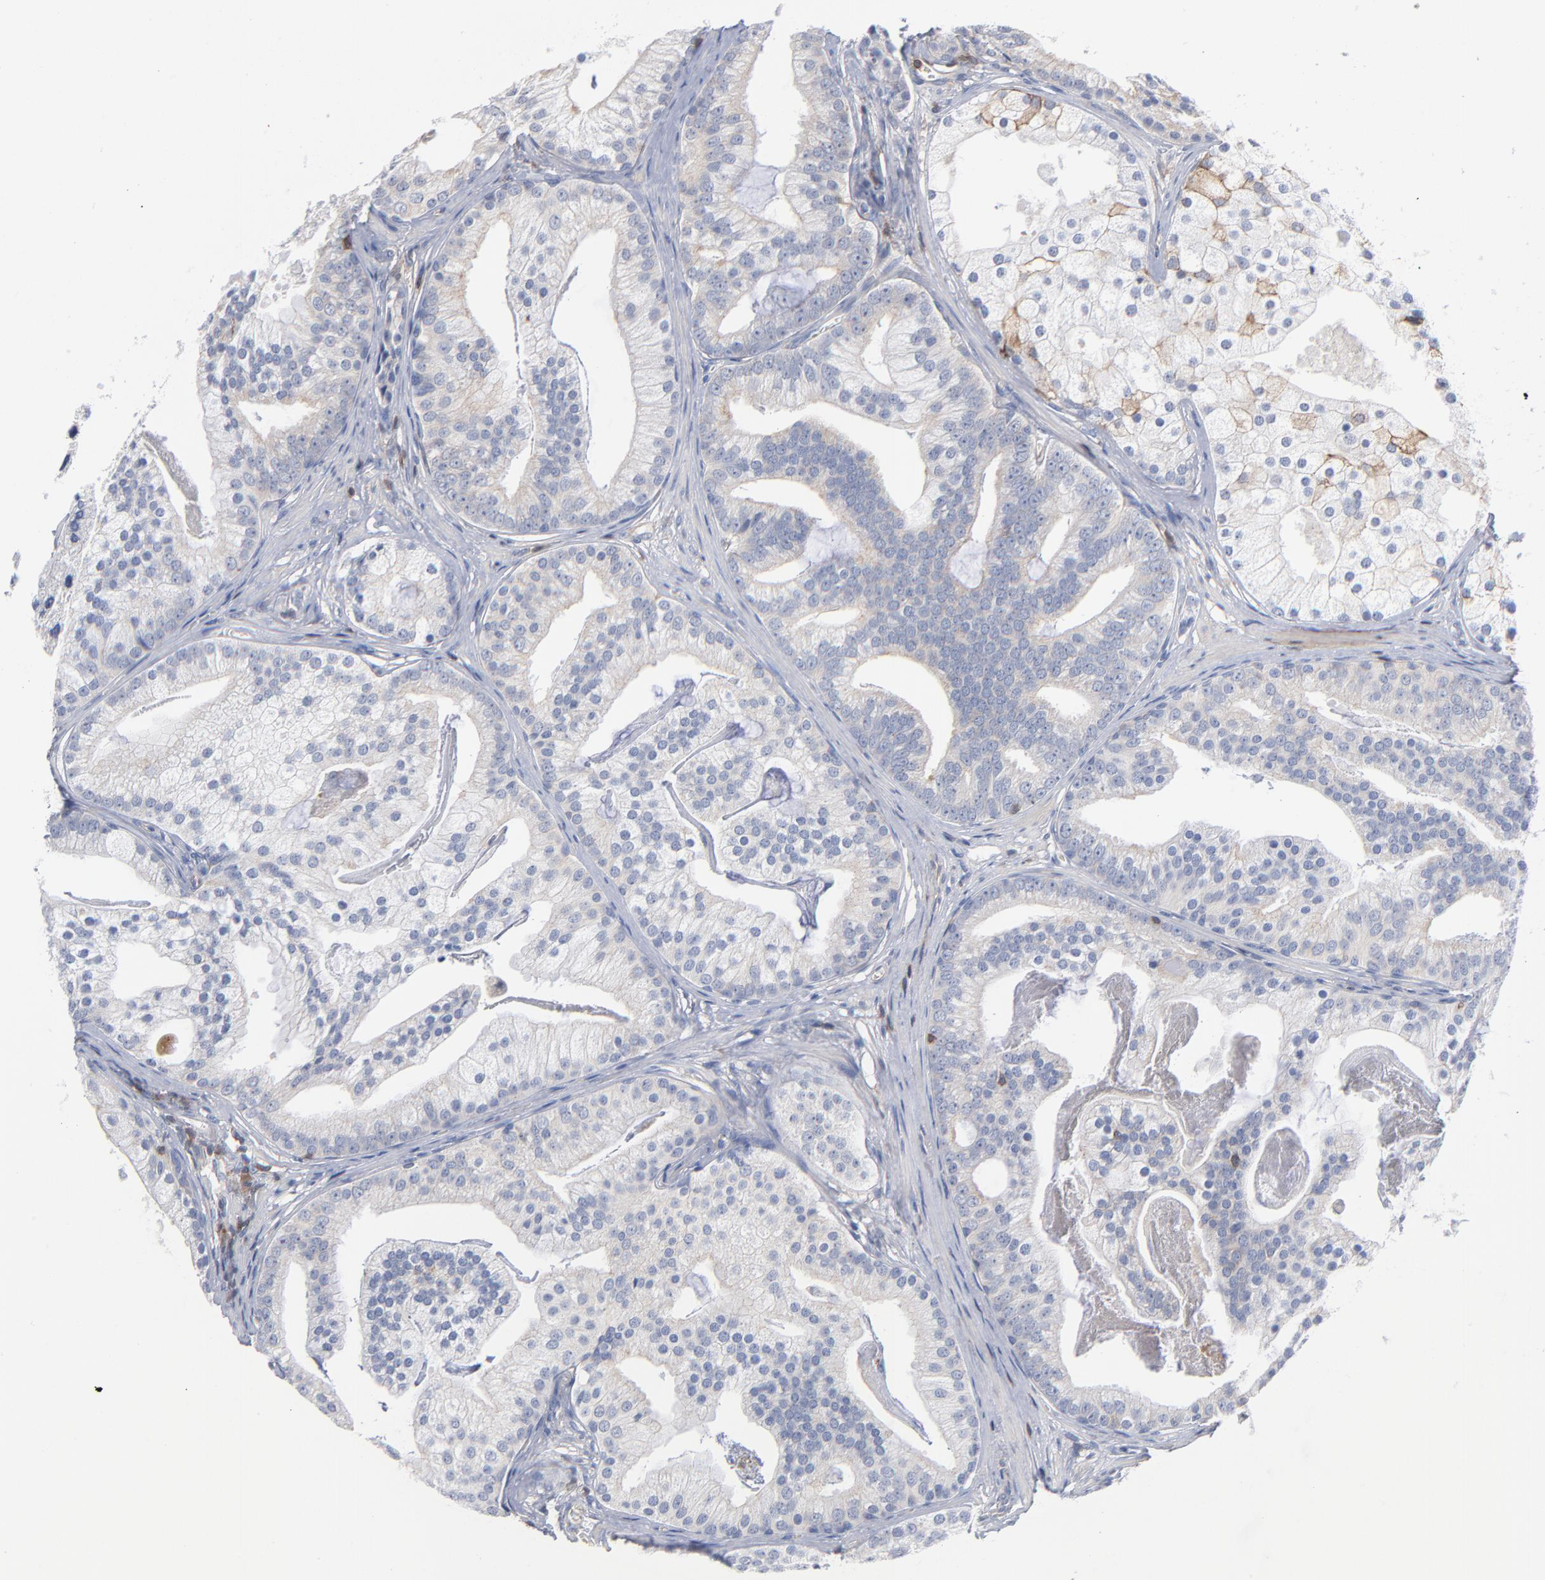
{"staining": {"intensity": "weak", "quantity": "25%-75%", "location": "cytoplasmic/membranous"}, "tissue": "prostate cancer", "cell_type": "Tumor cells", "image_type": "cancer", "snomed": [{"axis": "morphology", "description": "Adenocarcinoma, Low grade"}, {"axis": "topography", "description": "Prostate"}], "caption": "Prostate adenocarcinoma (low-grade) stained for a protein displays weak cytoplasmic/membranous positivity in tumor cells.", "gene": "PDLIM2", "patient": {"sex": "male", "age": 58}}